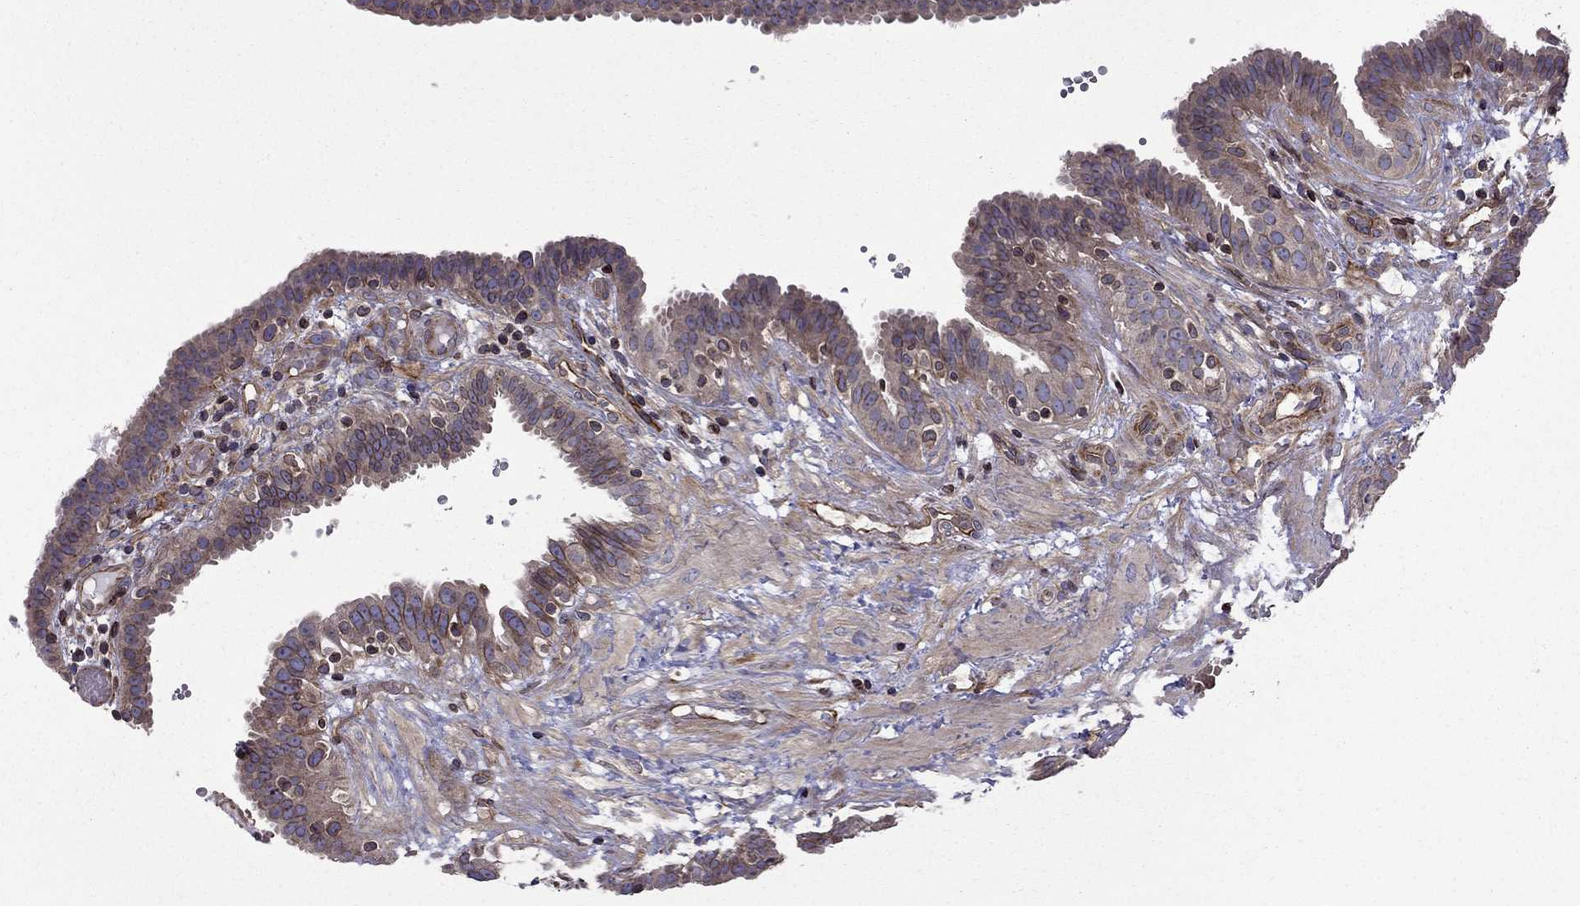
{"staining": {"intensity": "weak", "quantity": ">75%", "location": "cytoplasmic/membranous"}, "tissue": "fallopian tube", "cell_type": "Glandular cells", "image_type": "normal", "snomed": [{"axis": "morphology", "description": "Normal tissue, NOS"}, {"axis": "topography", "description": "Fallopian tube"}], "caption": "High-power microscopy captured an IHC histopathology image of normal fallopian tube, revealing weak cytoplasmic/membranous expression in about >75% of glandular cells. The staining is performed using DAB (3,3'-diaminobenzidine) brown chromogen to label protein expression. The nuclei are counter-stained blue using hematoxylin.", "gene": "CDC42BPA", "patient": {"sex": "female", "age": 37}}